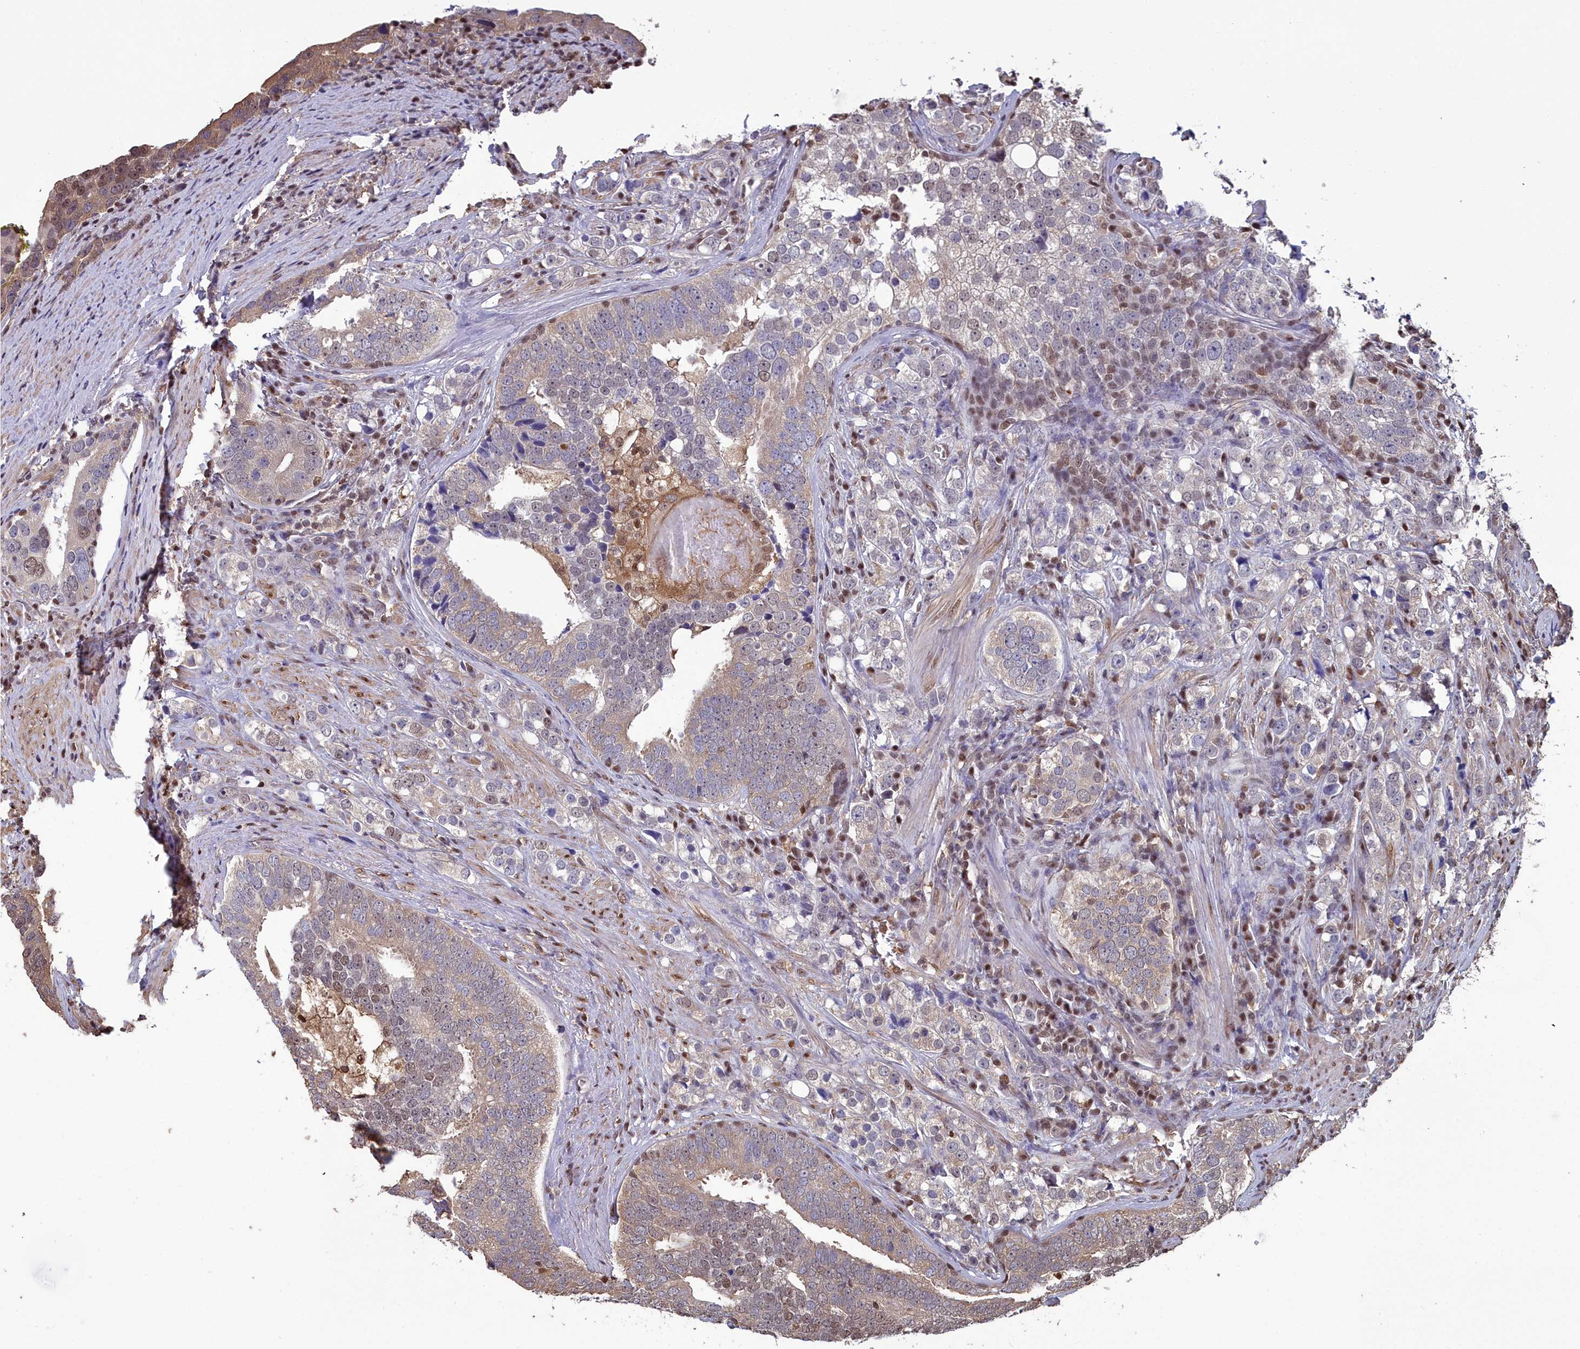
{"staining": {"intensity": "weak", "quantity": "25%-75%", "location": "cytoplasmic/membranous,nuclear"}, "tissue": "prostate cancer", "cell_type": "Tumor cells", "image_type": "cancer", "snomed": [{"axis": "morphology", "description": "Adenocarcinoma, High grade"}, {"axis": "topography", "description": "Prostate"}], "caption": "Prostate adenocarcinoma (high-grade) was stained to show a protein in brown. There is low levels of weak cytoplasmic/membranous and nuclear positivity in about 25%-75% of tumor cells. (DAB (3,3'-diaminobenzidine) = brown stain, brightfield microscopy at high magnification).", "gene": "GAPDH", "patient": {"sex": "male", "age": 71}}